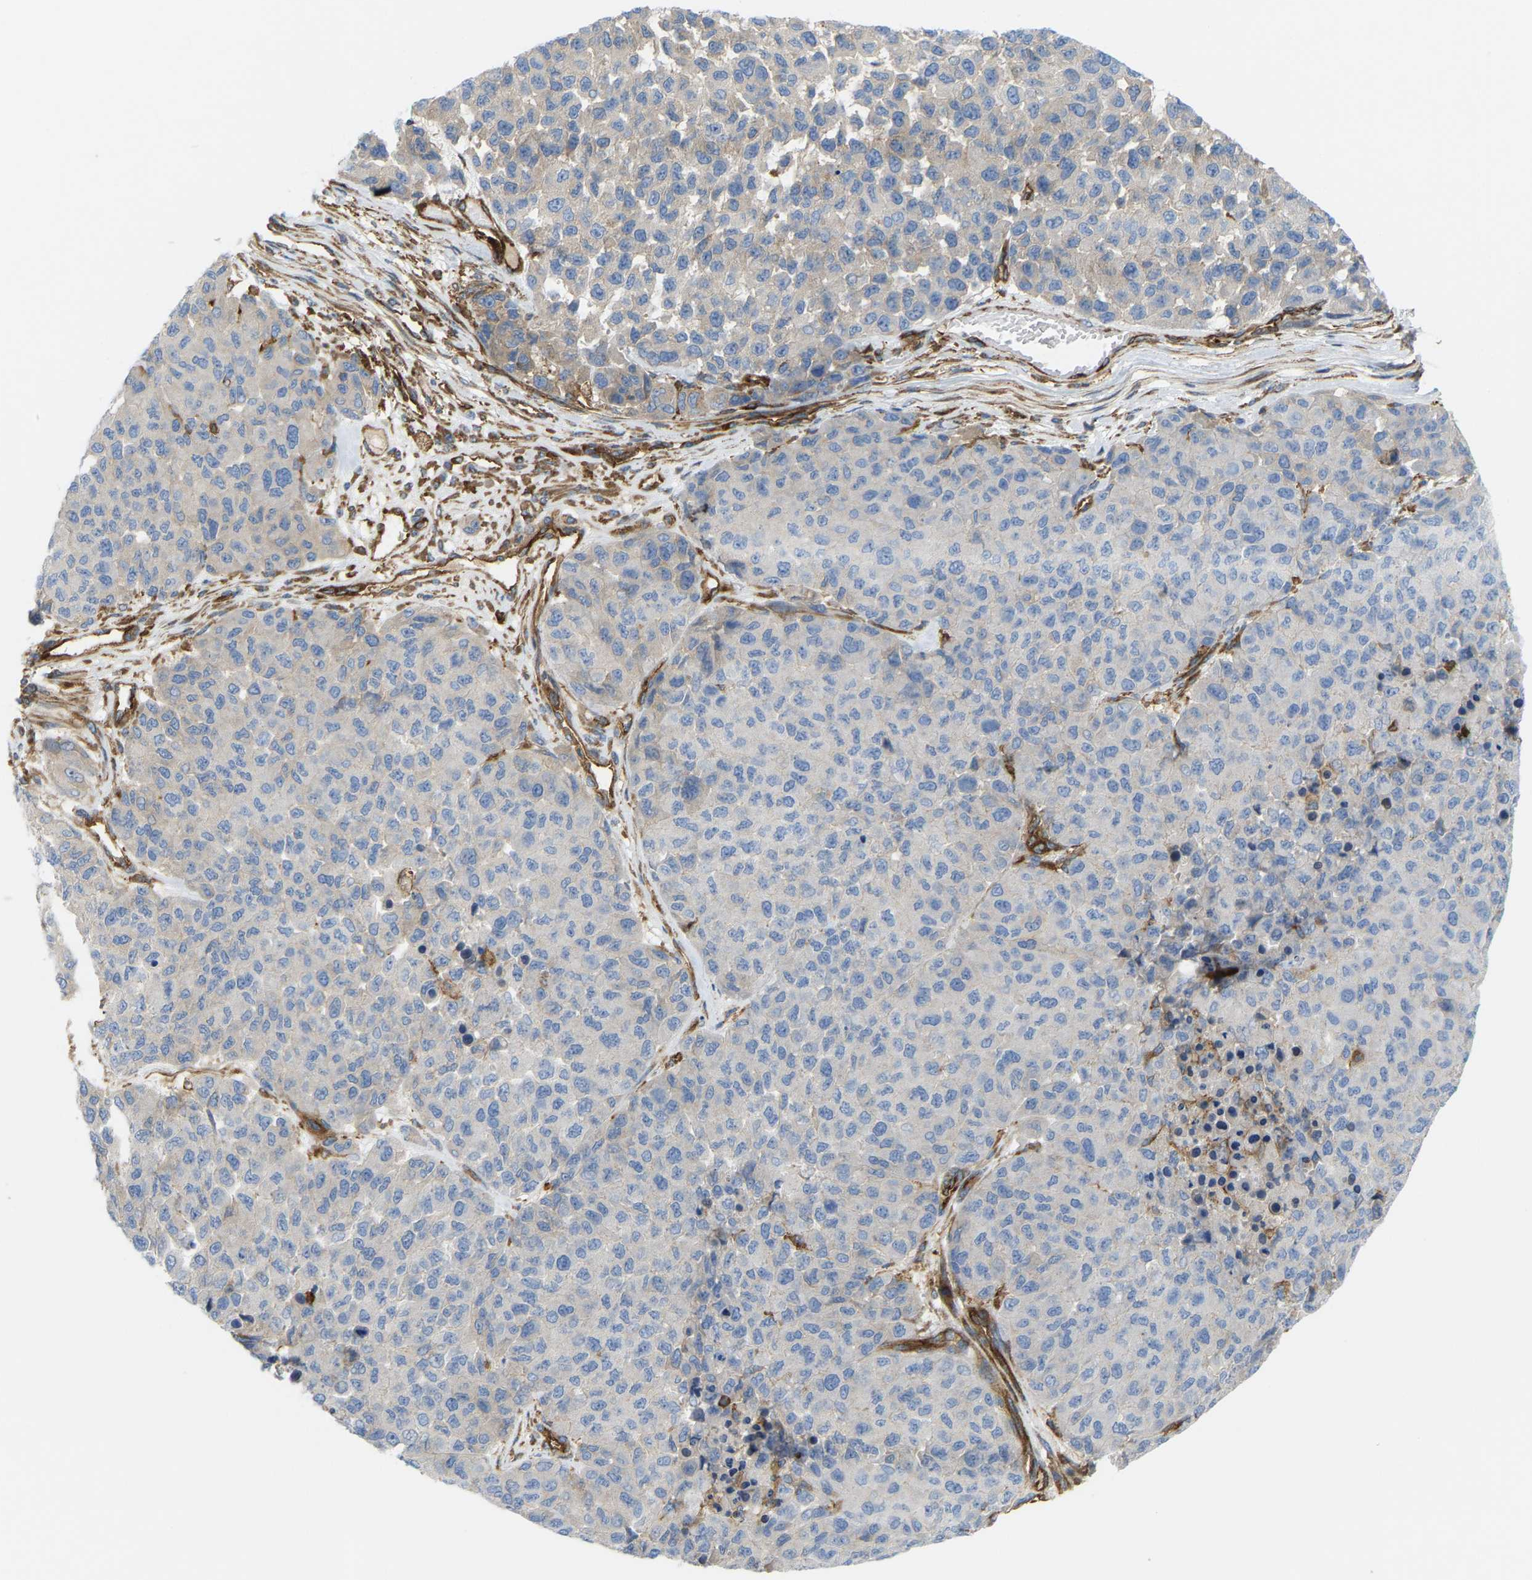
{"staining": {"intensity": "weak", "quantity": "<25%", "location": "cytoplasmic/membranous"}, "tissue": "melanoma", "cell_type": "Tumor cells", "image_type": "cancer", "snomed": [{"axis": "morphology", "description": "Malignant melanoma, NOS"}, {"axis": "topography", "description": "Skin"}], "caption": "This is an IHC micrograph of malignant melanoma. There is no expression in tumor cells.", "gene": "PICALM", "patient": {"sex": "male", "age": 62}}